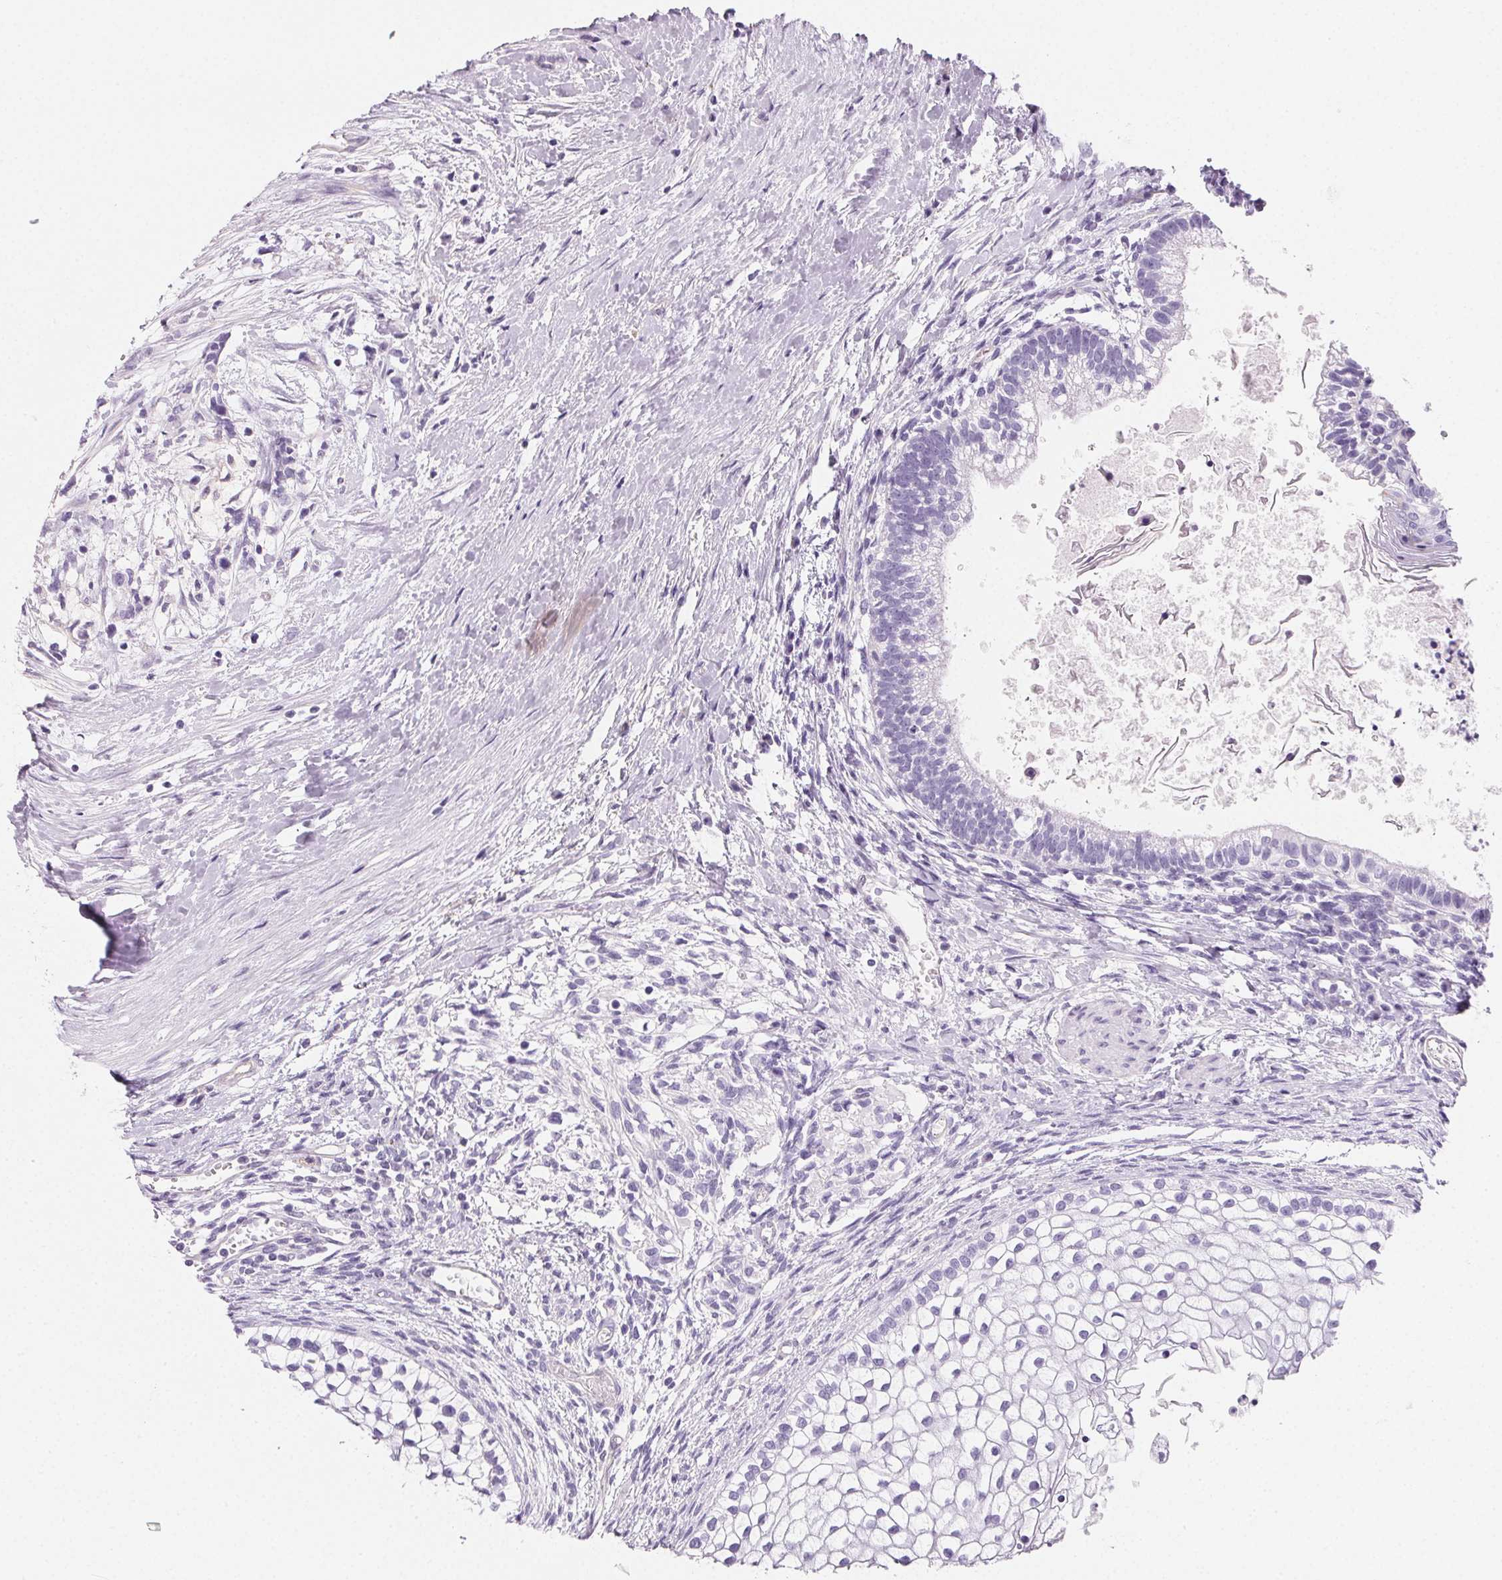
{"staining": {"intensity": "negative", "quantity": "none", "location": "none"}, "tissue": "testis cancer", "cell_type": "Tumor cells", "image_type": "cancer", "snomed": [{"axis": "morphology", "description": "Carcinoma, Embryonal, NOS"}, {"axis": "topography", "description": "Testis"}], "caption": "Micrograph shows no significant protein expression in tumor cells of testis cancer. Nuclei are stained in blue.", "gene": "PRSS3", "patient": {"sex": "male", "age": 37}}